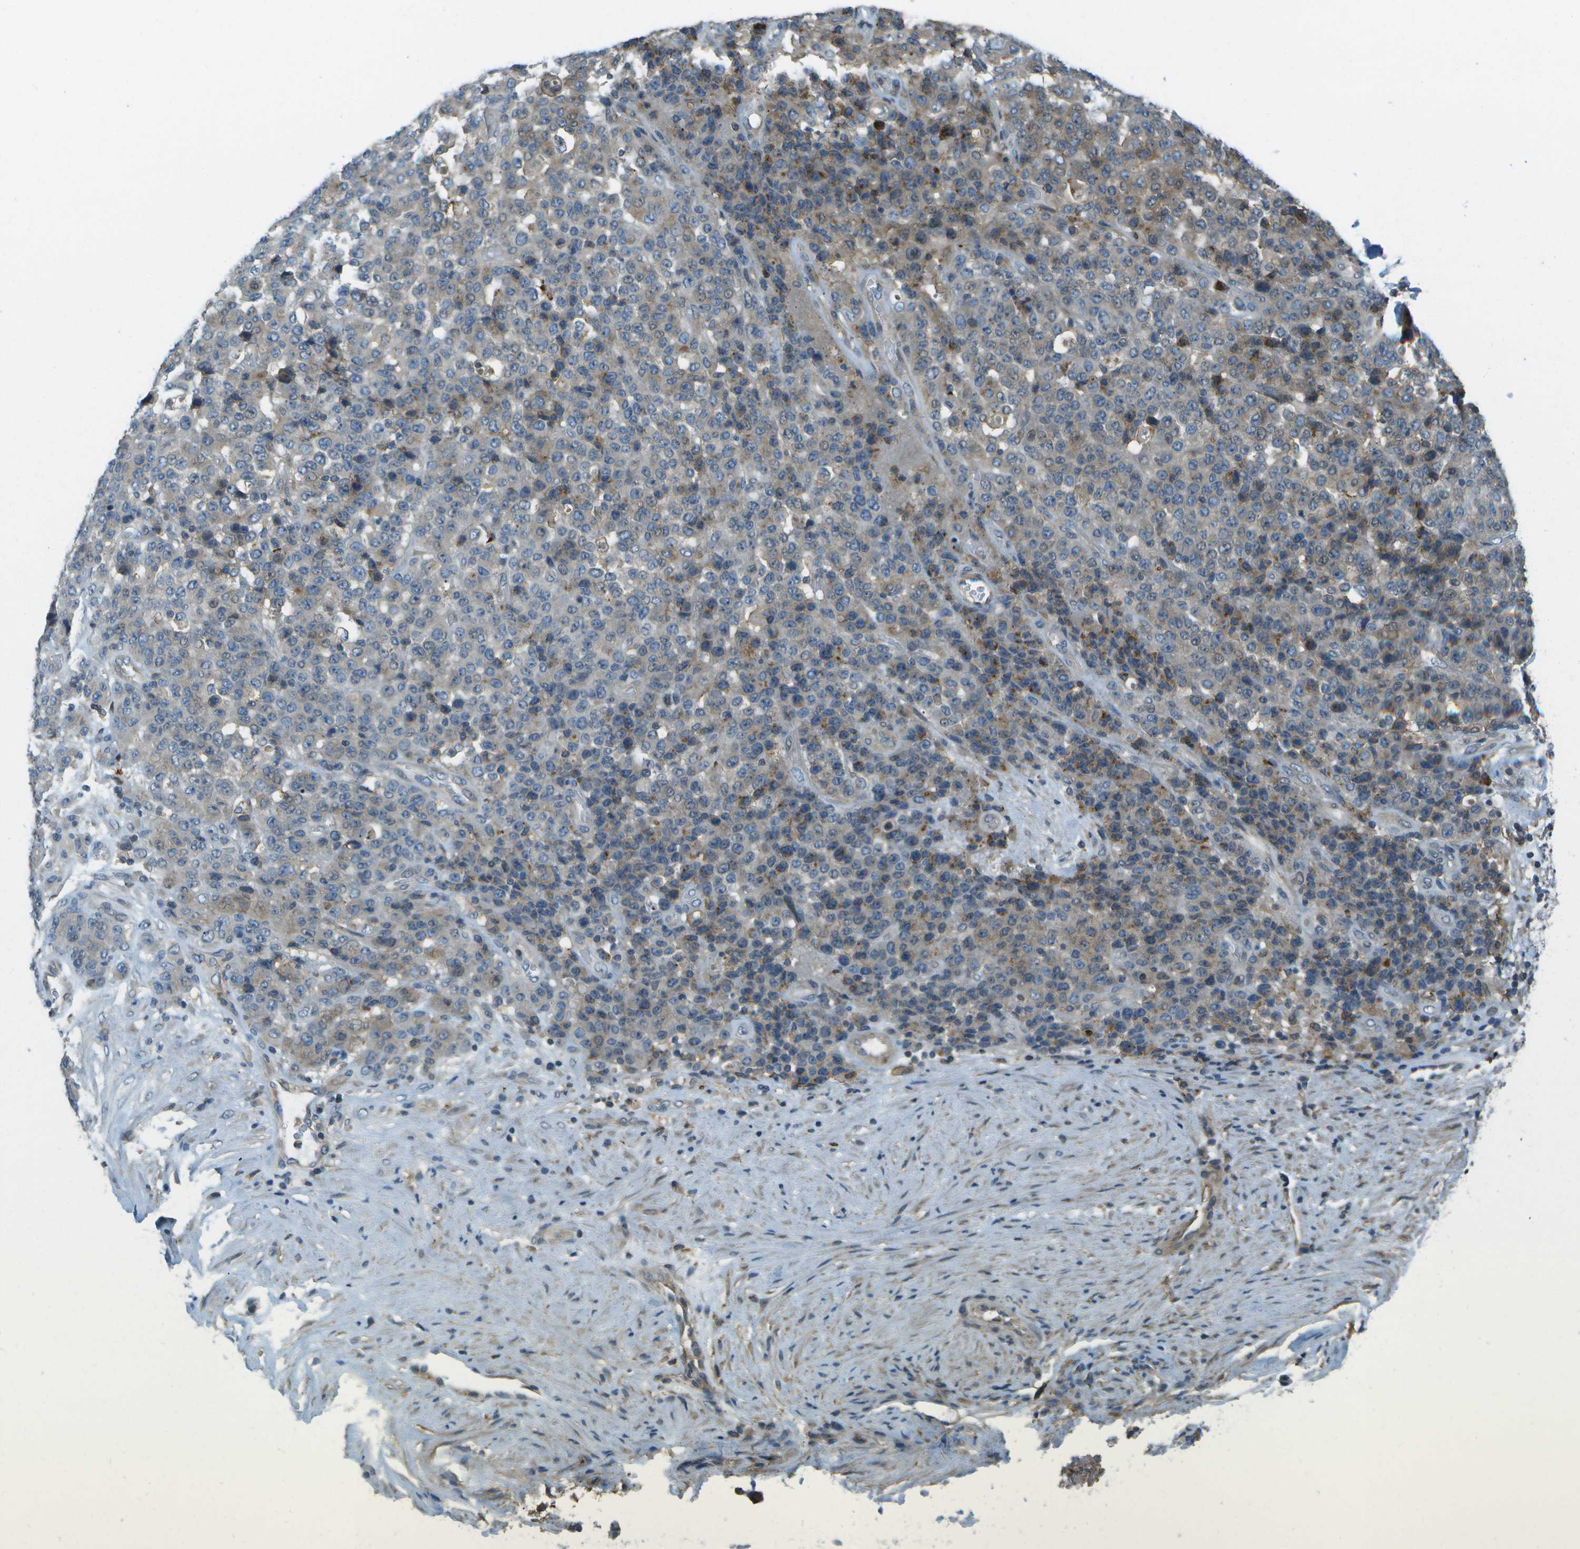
{"staining": {"intensity": "moderate", "quantity": "<25%", "location": "cytoplasmic/membranous"}, "tissue": "stomach cancer", "cell_type": "Tumor cells", "image_type": "cancer", "snomed": [{"axis": "morphology", "description": "Adenocarcinoma, NOS"}, {"axis": "topography", "description": "Stomach"}], "caption": "About <25% of tumor cells in human stomach adenocarcinoma exhibit moderate cytoplasmic/membranous protein staining as visualized by brown immunohistochemical staining.", "gene": "LRRC66", "patient": {"sex": "female", "age": 73}}